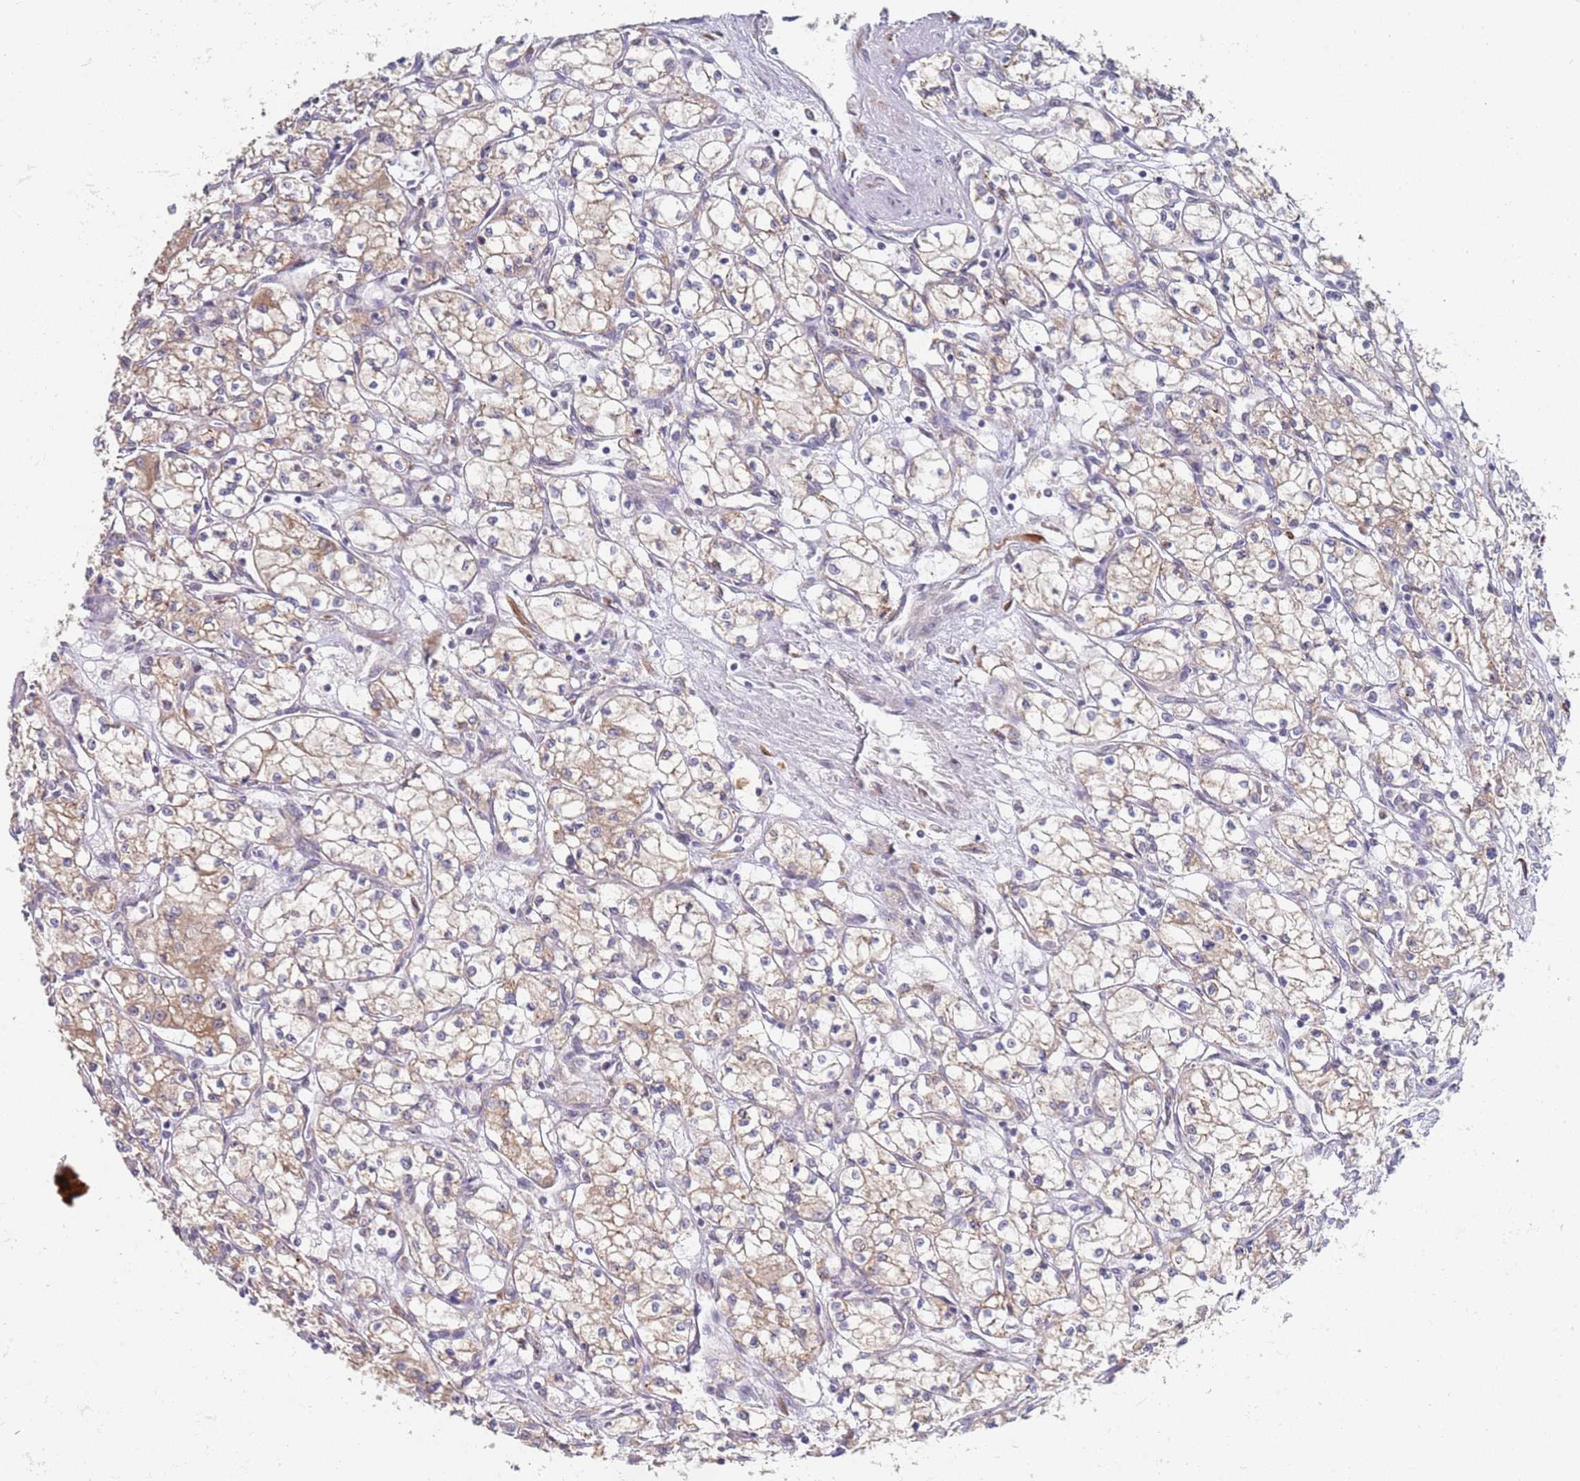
{"staining": {"intensity": "weak", "quantity": "25%-75%", "location": "cytoplasmic/membranous"}, "tissue": "renal cancer", "cell_type": "Tumor cells", "image_type": "cancer", "snomed": [{"axis": "morphology", "description": "Adenocarcinoma, NOS"}, {"axis": "topography", "description": "Kidney"}], "caption": "The photomicrograph exhibits a brown stain indicating the presence of a protein in the cytoplasmic/membranous of tumor cells in renal cancer (adenocarcinoma).", "gene": "VRK2", "patient": {"sex": "male", "age": 59}}